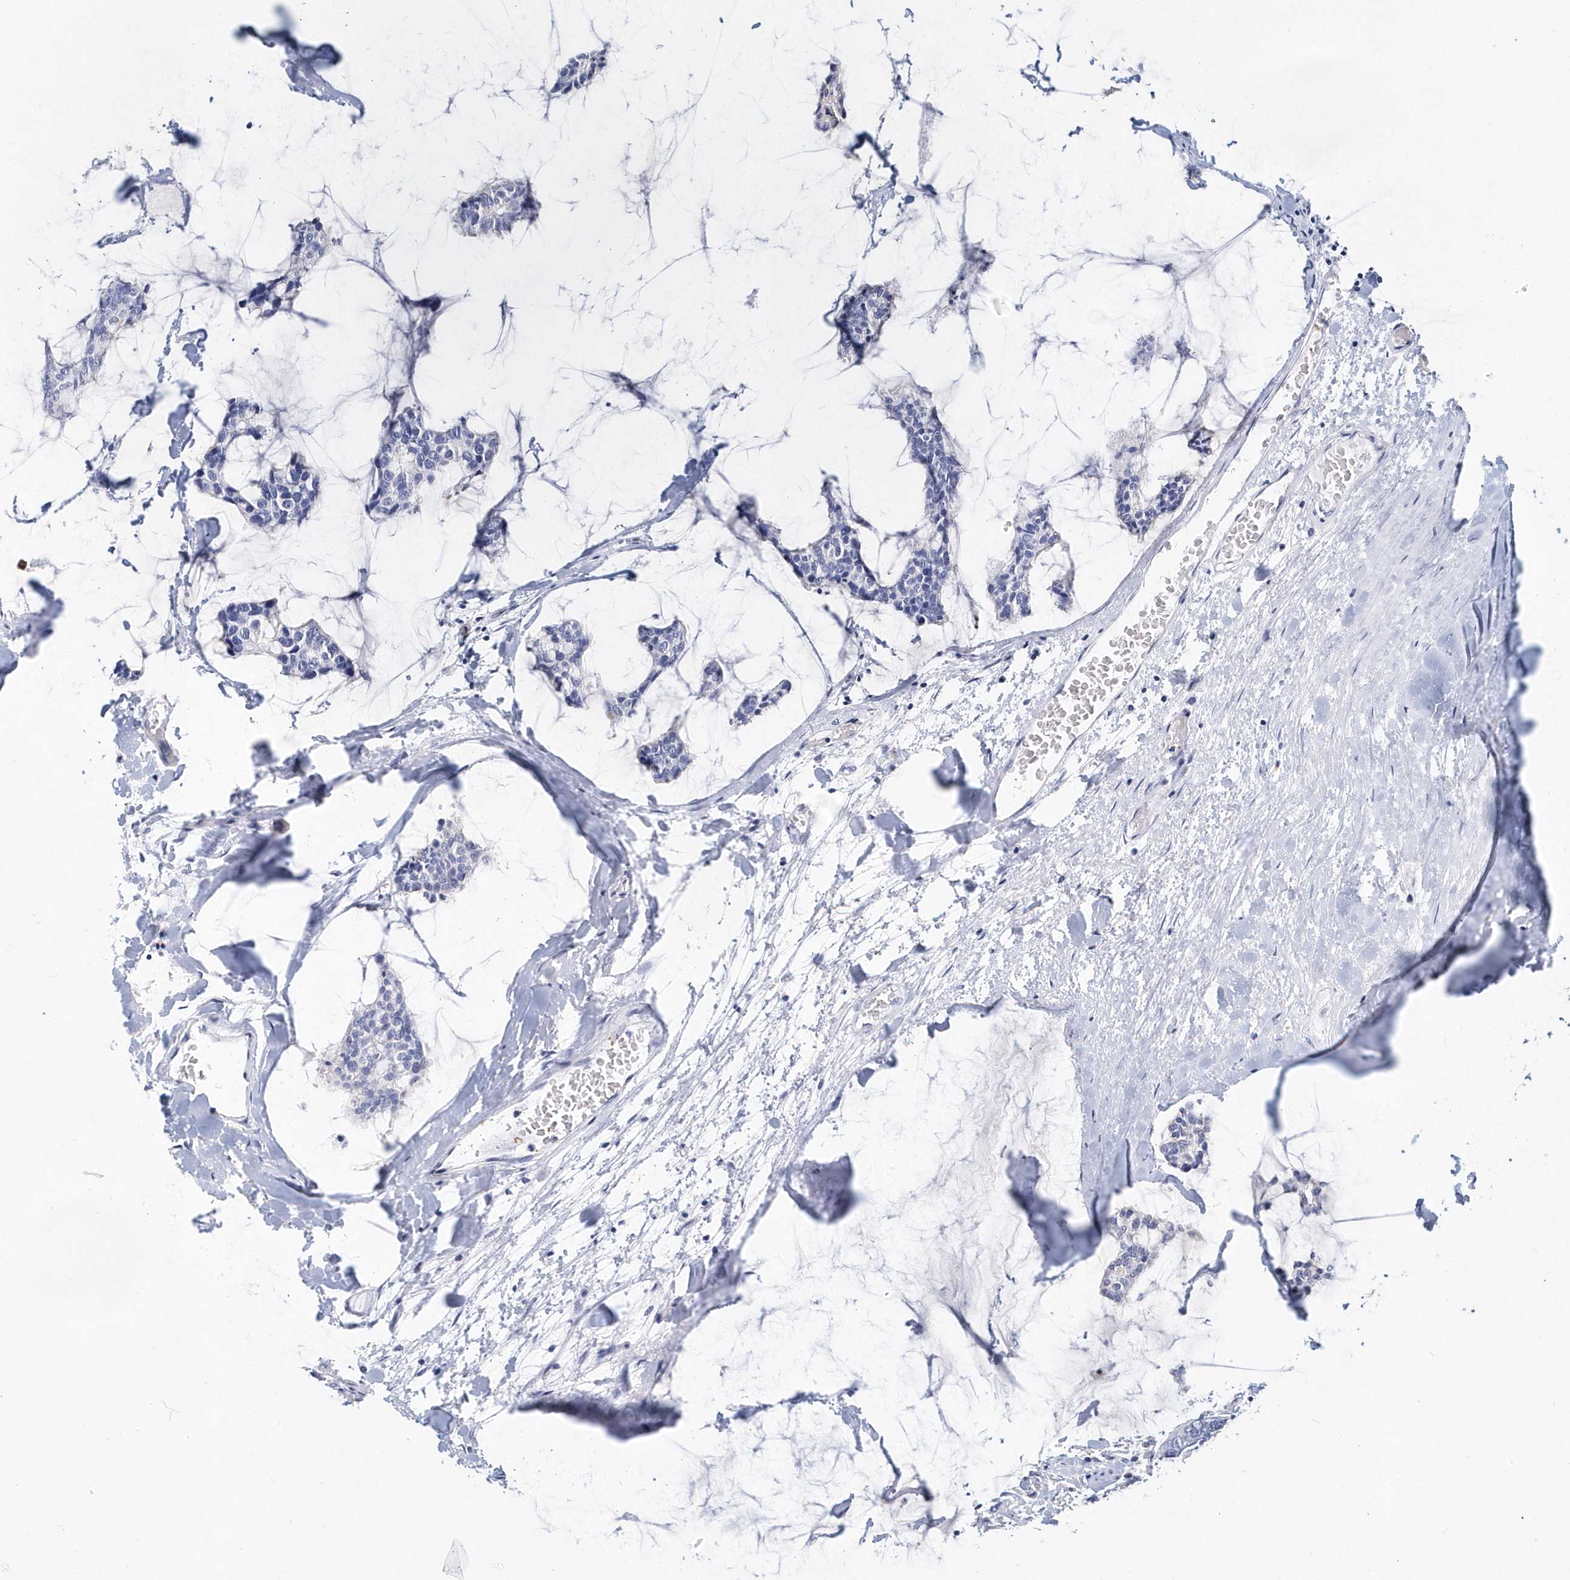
{"staining": {"intensity": "negative", "quantity": "none", "location": "none"}, "tissue": "breast cancer", "cell_type": "Tumor cells", "image_type": "cancer", "snomed": [{"axis": "morphology", "description": "Duct carcinoma"}, {"axis": "topography", "description": "Breast"}], "caption": "IHC histopathology image of neoplastic tissue: breast cancer (invasive ductal carcinoma) stained with DAB (3,3'-diaminobenzidine) reveals no significant protein staining in tumor cells.", "gene": "ITGA2B", "patient": {"sex": "female", "age": 93}}